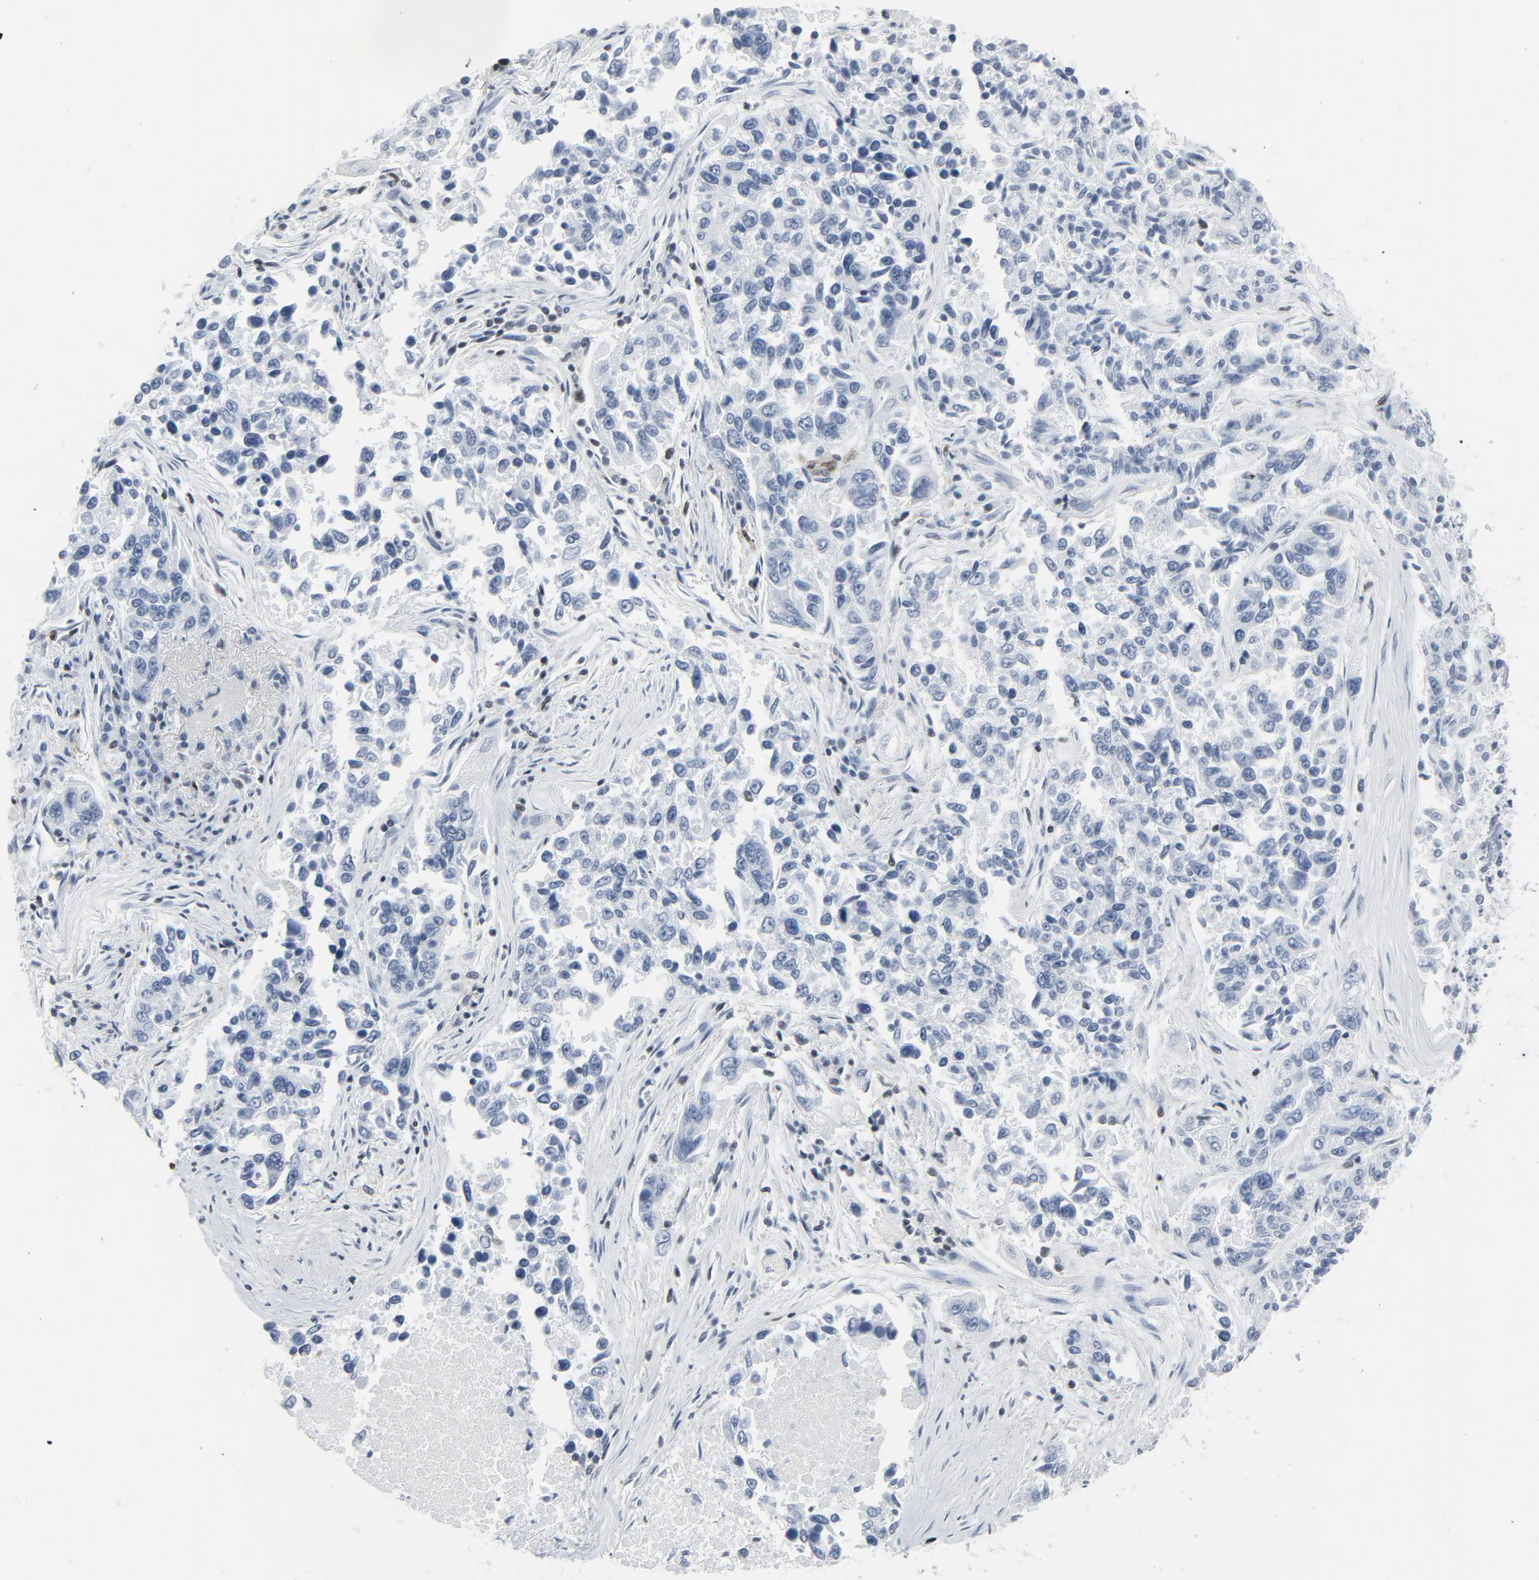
{"staining": {"intensity": "negative", "quantity": "none", "location": "none"}, "tissue": "lung cancer", "cell_type": "Tumor cells", "image_type": "cancer", "snomed": [{"axis": "morphology", "description": "Adenocarcinoma, NOS"}, {"axis": "topography", "description": "Lung"}], "caption": "There is no significant staining in tumor cells of adenocarcinoma (lung).", "gene": "STAT5A", "patient": {"sex": "male", "age": 84}}